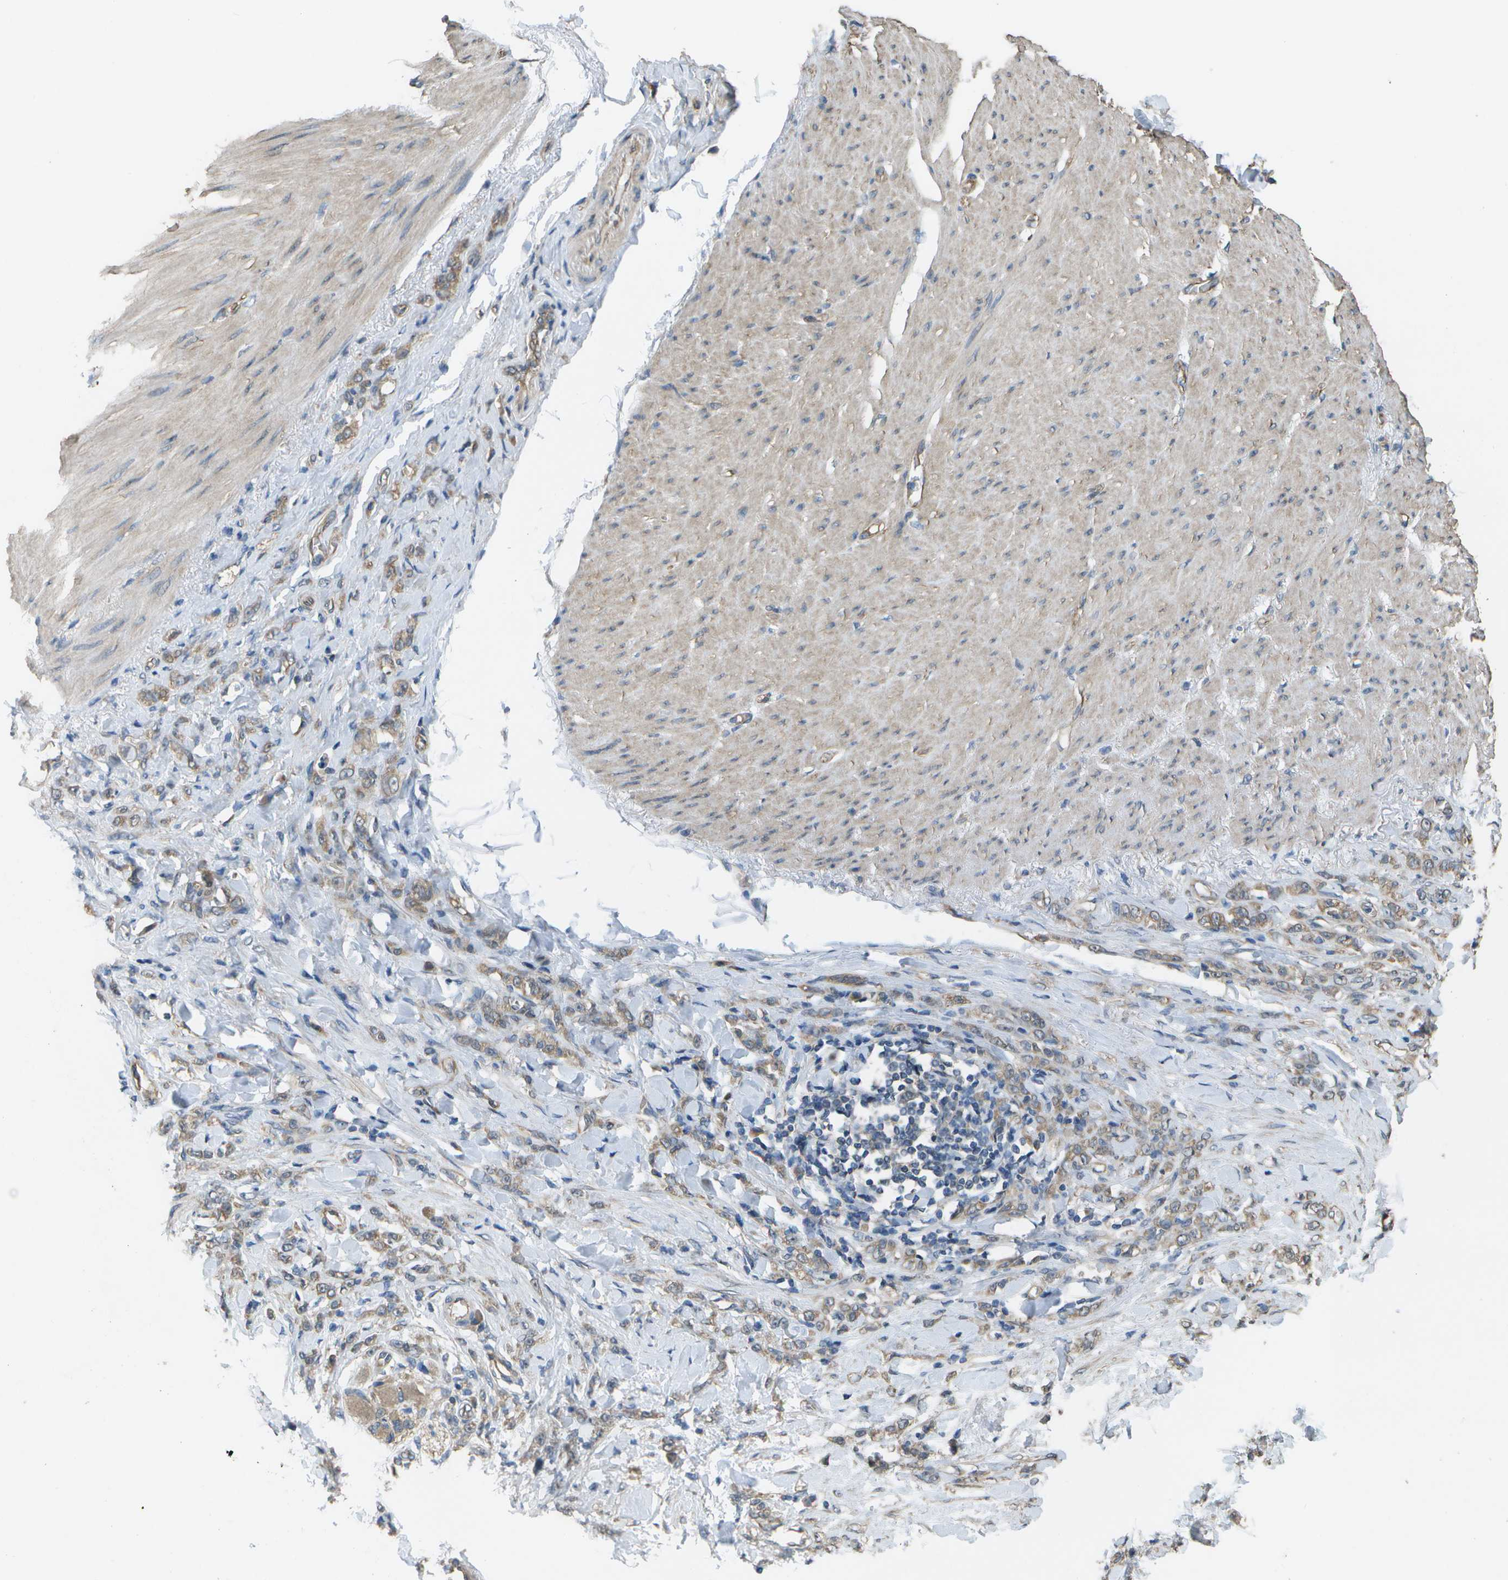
{"staining": {"intensity": "moderate", "quantity": ">75%", "location": "cytoplasmic/membranous"}, "tissue": "stomach cancer", "cell_type": "Tumor cells", "image_type": "cancer", "snomed": [{"axis": "morphology", "description": "Adenocarcinoma, NOS"}, {"axis": "topography", "description": "Stomach"}], "caption": "Human stomach adenocarcinoma stained with a protein marker exhibits moderate staining in tumor cells.", "gene": "CLNS1A", "patient": {"sex": "male", "age": 82}}